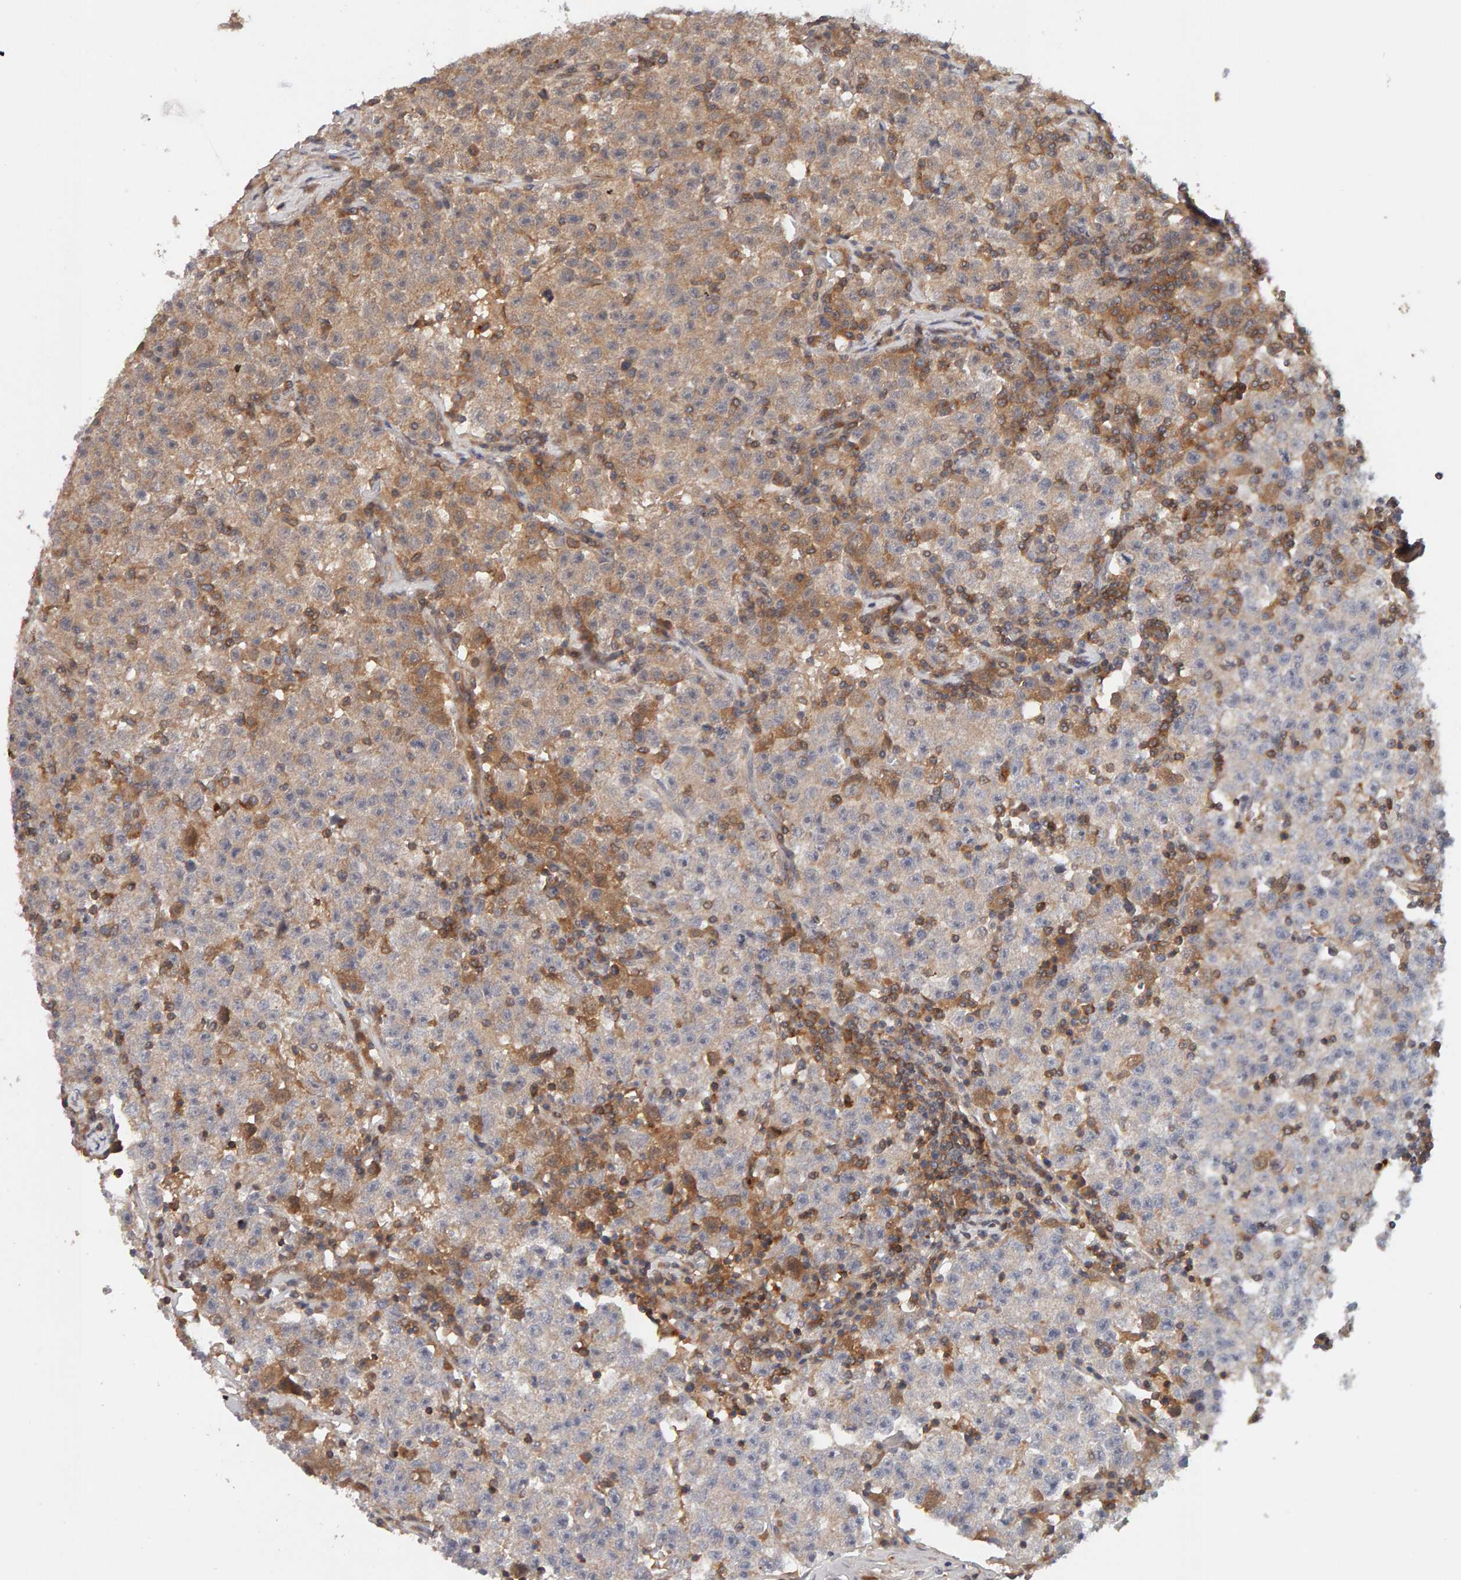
{"staining": {"intensity": "weak", "quantity": "25%-75%", "location": "cytoplasmic/membranous"}, "tissue": "testis cancer", "cell_type": "Tumor cells", "image_type": "cancer", "snomed": [{"axis": "morphology", "description": "Seminoma, NOS"}, {"axis": "topography", "description": "Testis"}], "caption": "Immunohistochemistry (IHC) micrograph of human seminoma (testis) stained for a protein (brown), which displays low levels of weak cytoplasmic/membranous staining in approximately 25%-75% of tumor cells.", "gene": "NUDCD1", "patient": {"sex": "male", "age": 22}}